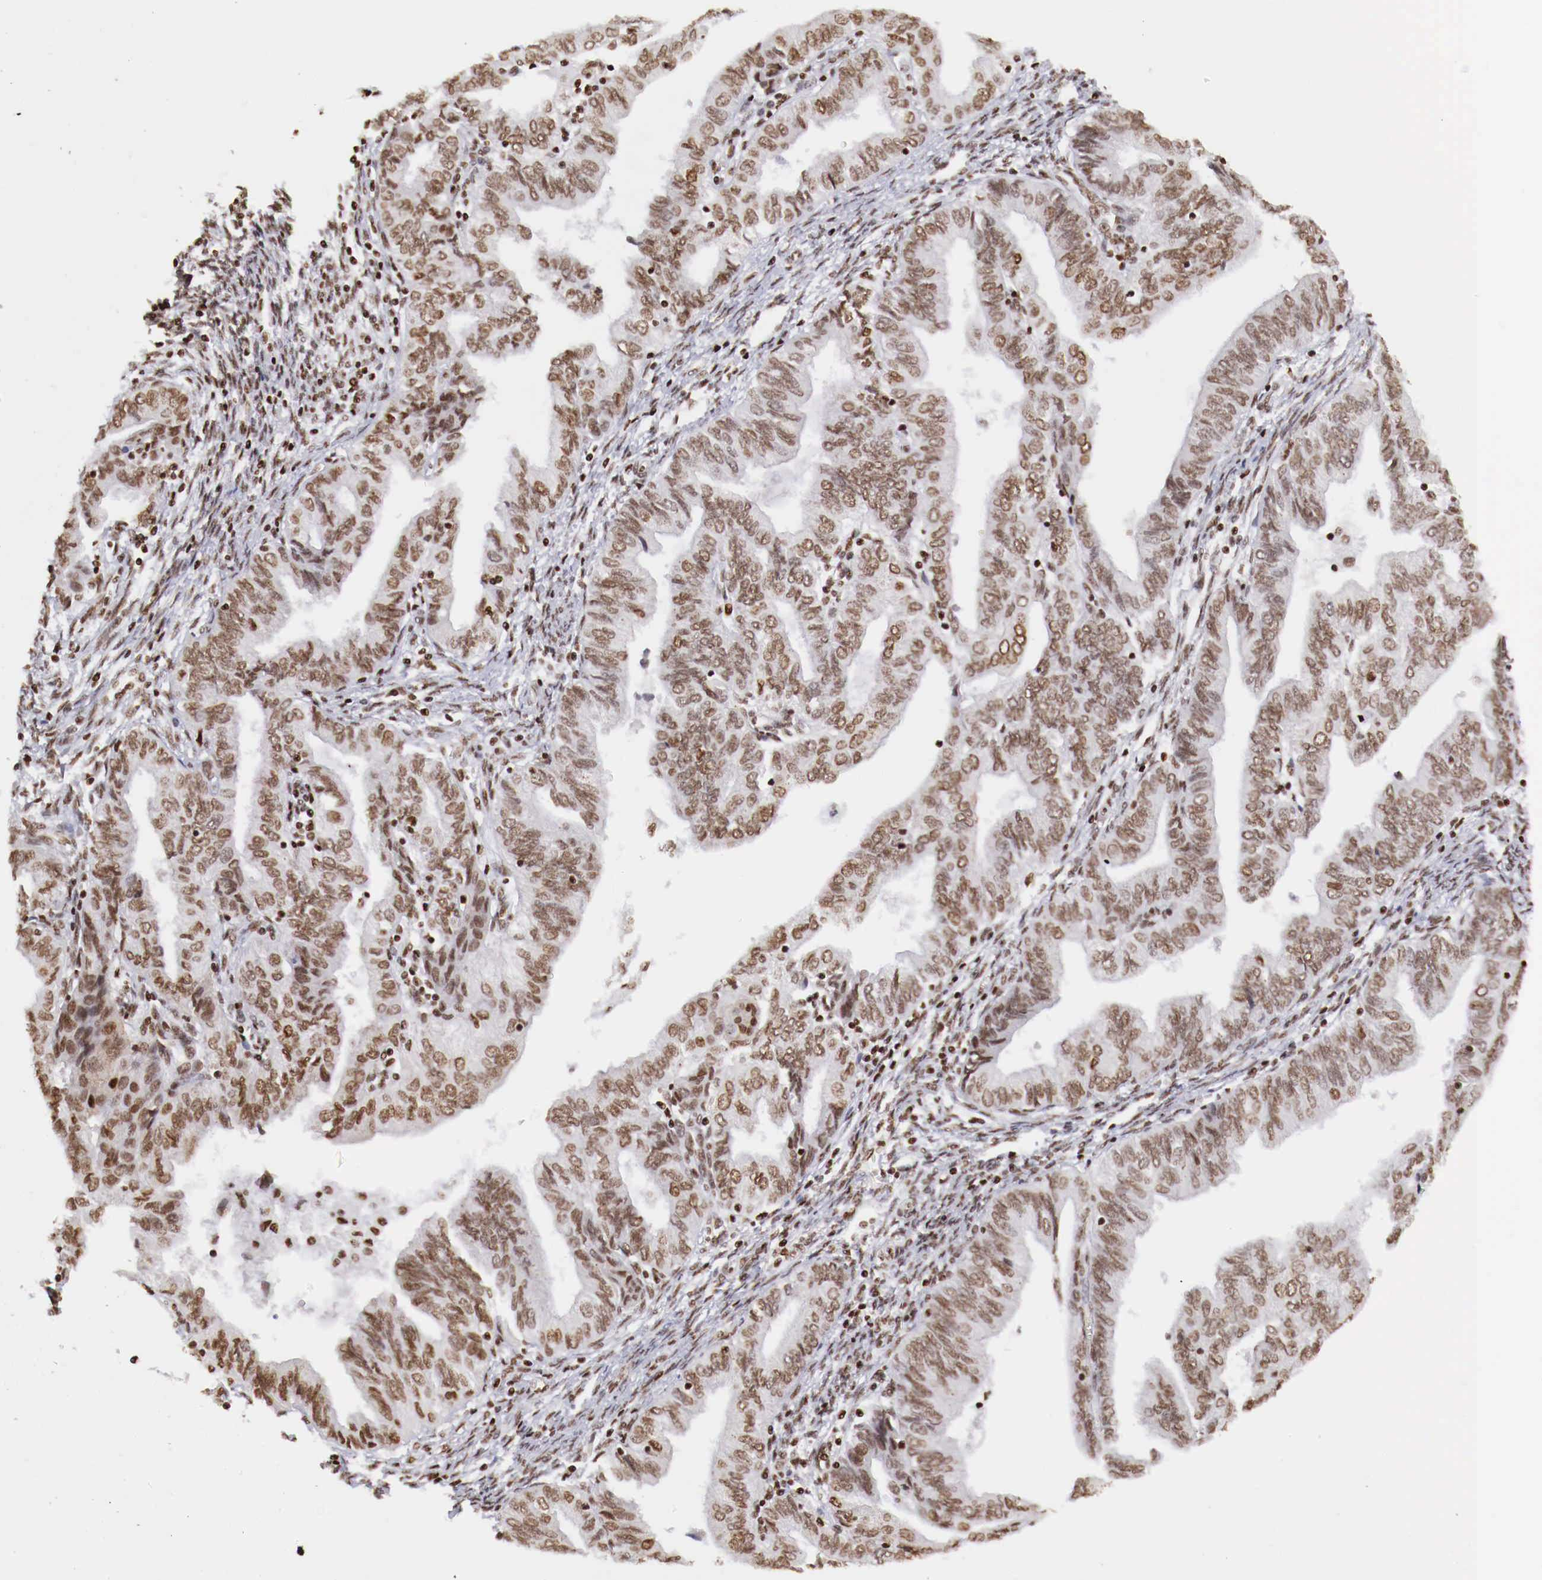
{"staining": {"intensity": "moderate", "quantity": ">75%", "location": "nuclear"}, "tissue": "endometrial cancer", "cell_type": "Tumor cells", "image_type": "cancer", "snomed": [{"axis": "morphology", "description": "Adenocarcinoma, NOS"}, {"axis": "topography", "description": "Endometrium"}], "caption": "Endometrial cancer tissue demonstrates moderate nuclear staining in approximately >75% of tumor cells, visualized by immunohistochemistry.", "gene": "MAX", "patient": {"sex": "female", "age": 51}}